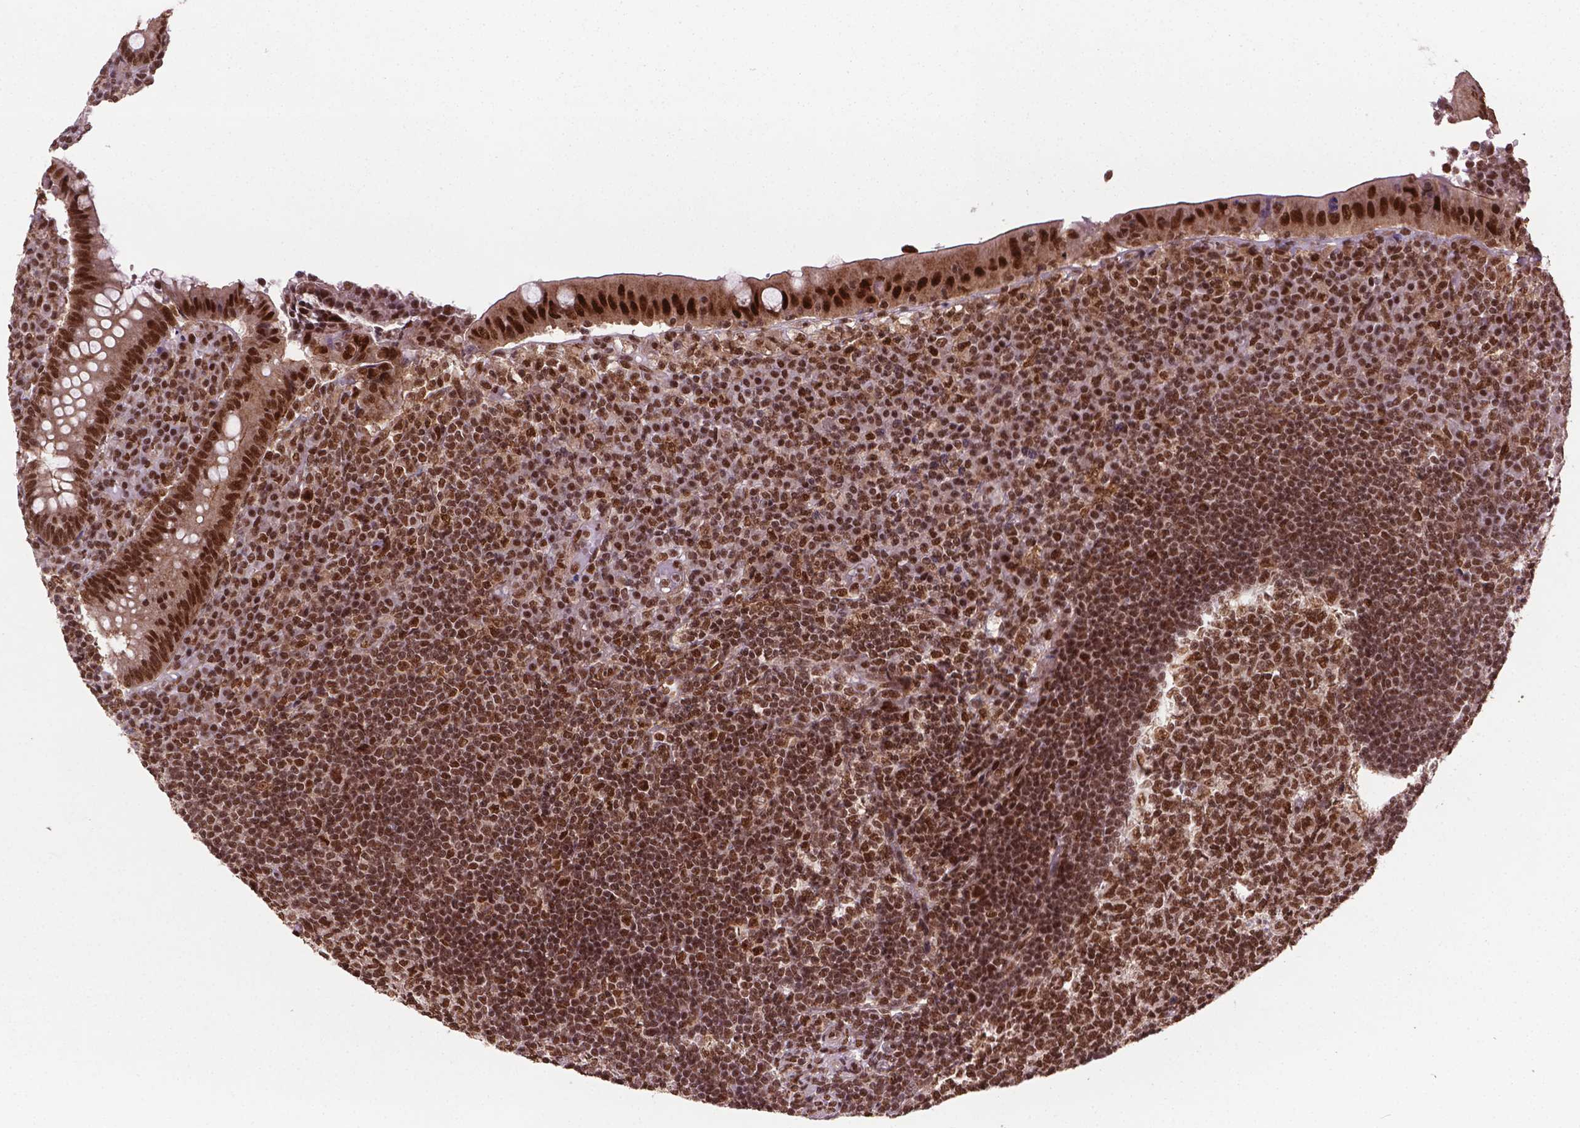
{"staining": {"intensity": "strong", "quantity": ">75%", "location": "nuclear"}, "tissue": "appendix", "cell_type": "Glandular cells", "image_type": "normal", "snomed": [{"axis": "morphology", "description": "Normal tissue, NOS"}, {"axis": "topography", "description": "Appendix"}], "caption": "Protein positivity by immunohistochemistry exhibits strong nuclear expression in about >75% of glandular cells in unremarkable appendix. (DAB = brown stain, brightfield microscopy at high magnification).", "gene": "SIRT6", "patient": {"sex": "male", "age": 18}}